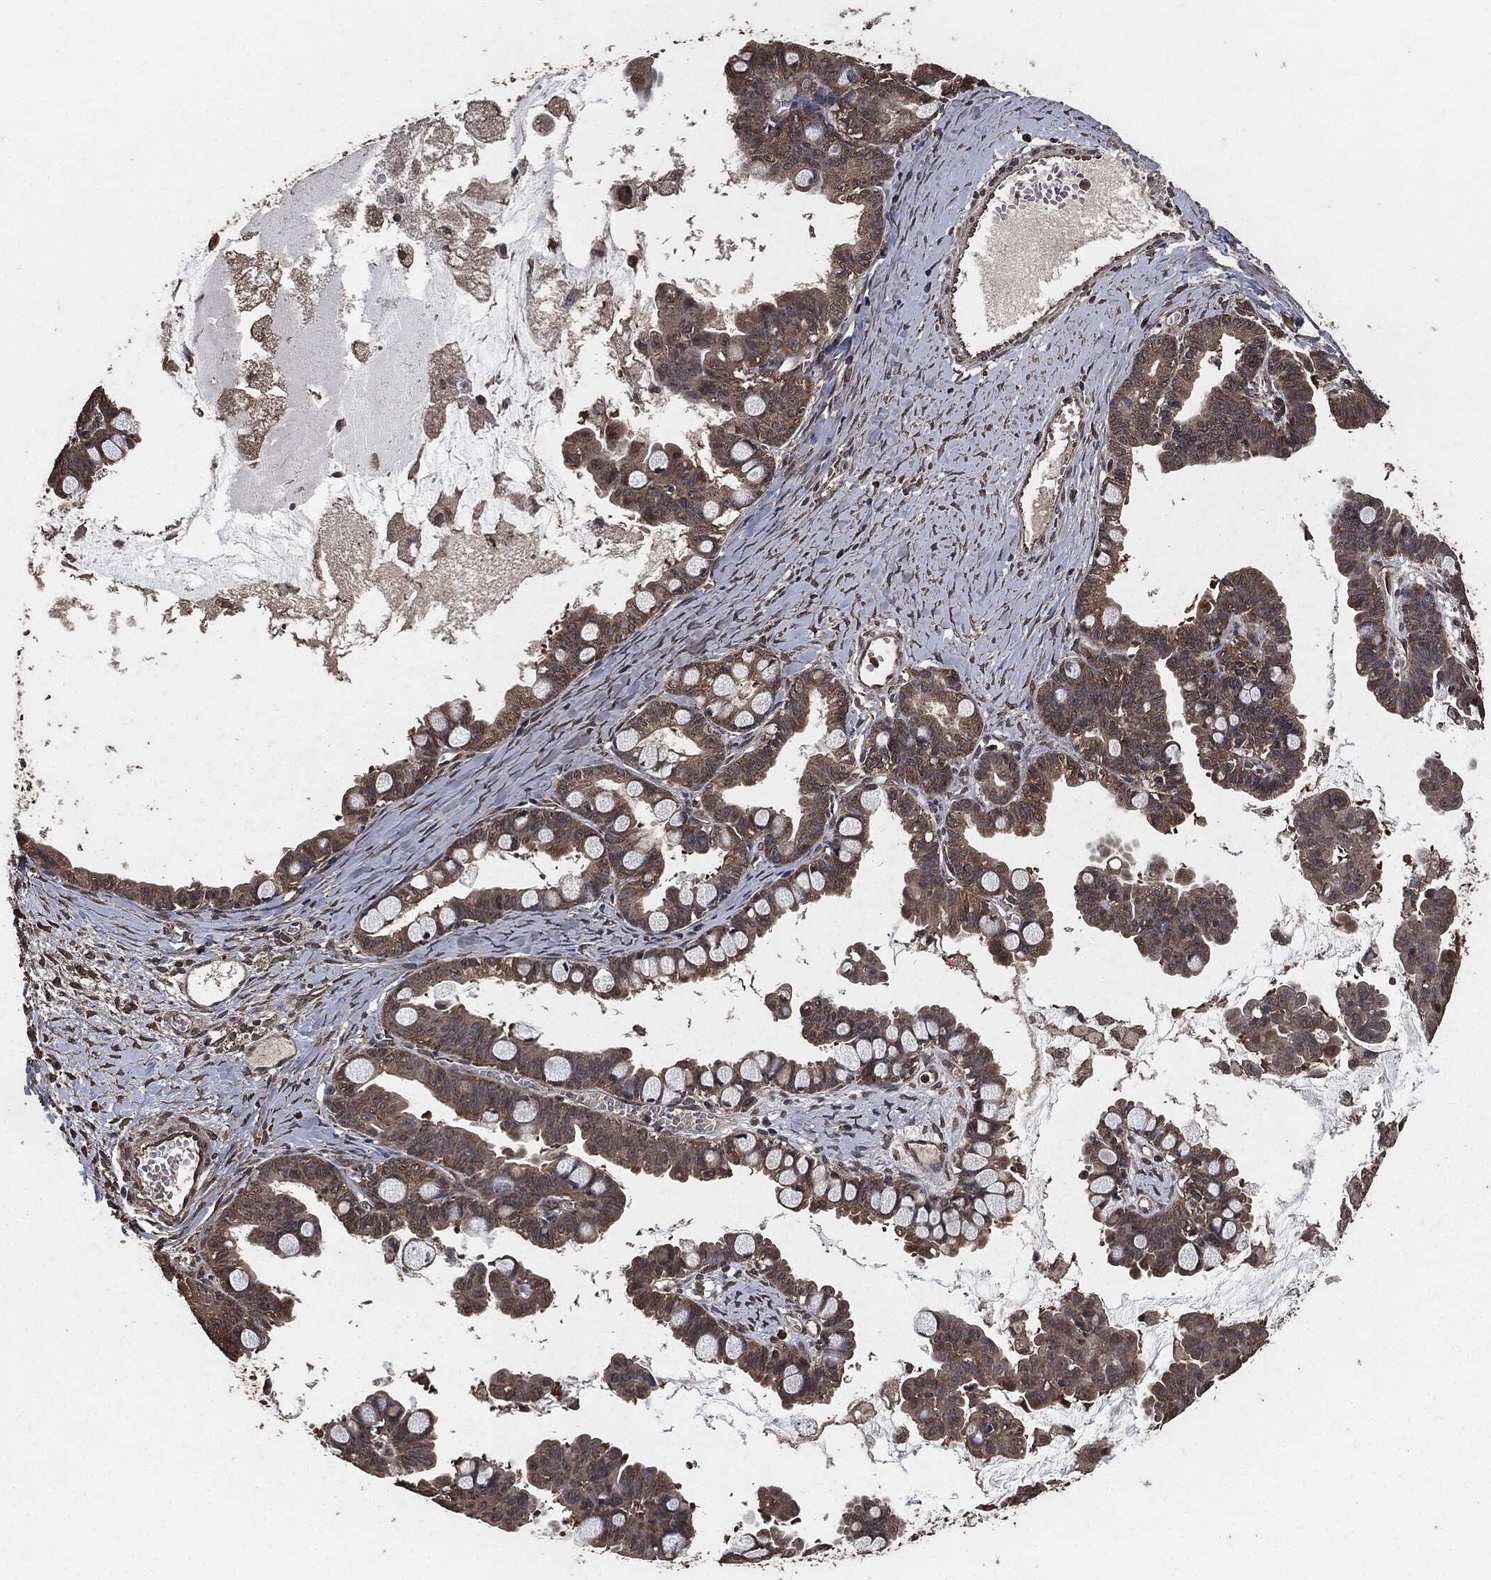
{"staining": {"intensity": "weak", "quantity": ">75%", "location": "cytoplasmic/membranous"}, "tissue": "ovarian cancer", "cell_type": "Tumor cells", "image_type": "cancer", "snomed": [{"axis": "morphology", "description": "Cystadenocarcinoma, mucinous, NOS"}, {"axis": "topography", "description": "Ovary"}], "caption": "Immunohistochemical staining of ovarian mucinous cystadenocarcinoma exhibits low levels of weak cytoplasmic/membranous protein expression in approximately >75% of tumor cells.", "gene": "AKT1S1", "patient": {"sex": "female", "age": 63}}